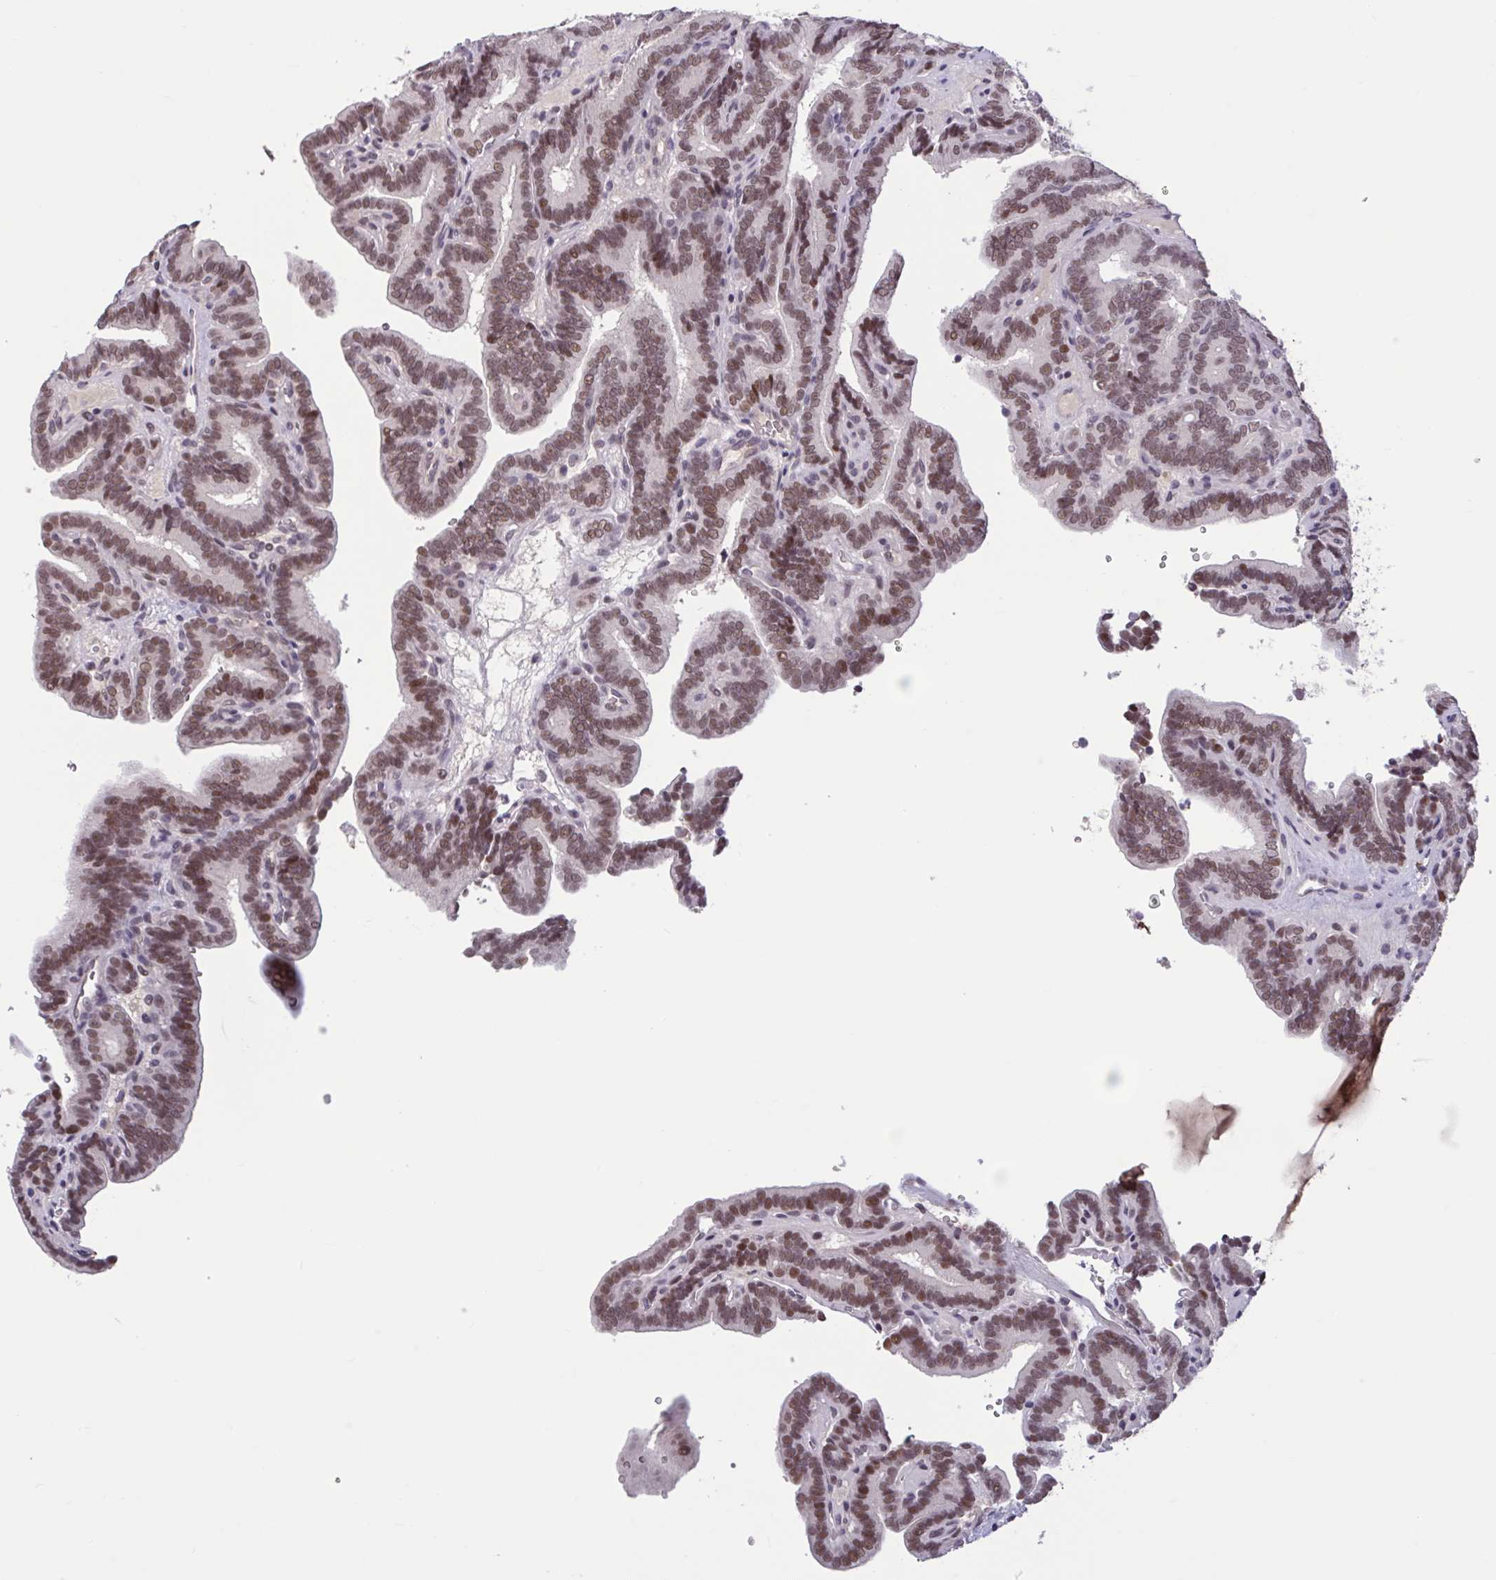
{"staining": {"intensity": "moderate", "quantity": ">75%", "location": "nuclear"}, "tissue": "thyroid cancer", "cell_type": "Tumor cells", "image_type": "cancer", "snomed": [{"axis": "morphology", "description": "Papillary adenocarcinoma, NOS"}, {"axis": "topography", "description": "Thyroid gland"}], "caption": "Tumor cells show medium levels of moderate nuclear staining in approximately >75% of cells in thyroid cancer (papillary adenocarcinoma). (IHC, brightfield microscopy, high magnification).", "gene": "ZNF414", "patient": {"sex": "female", "age": 21}}